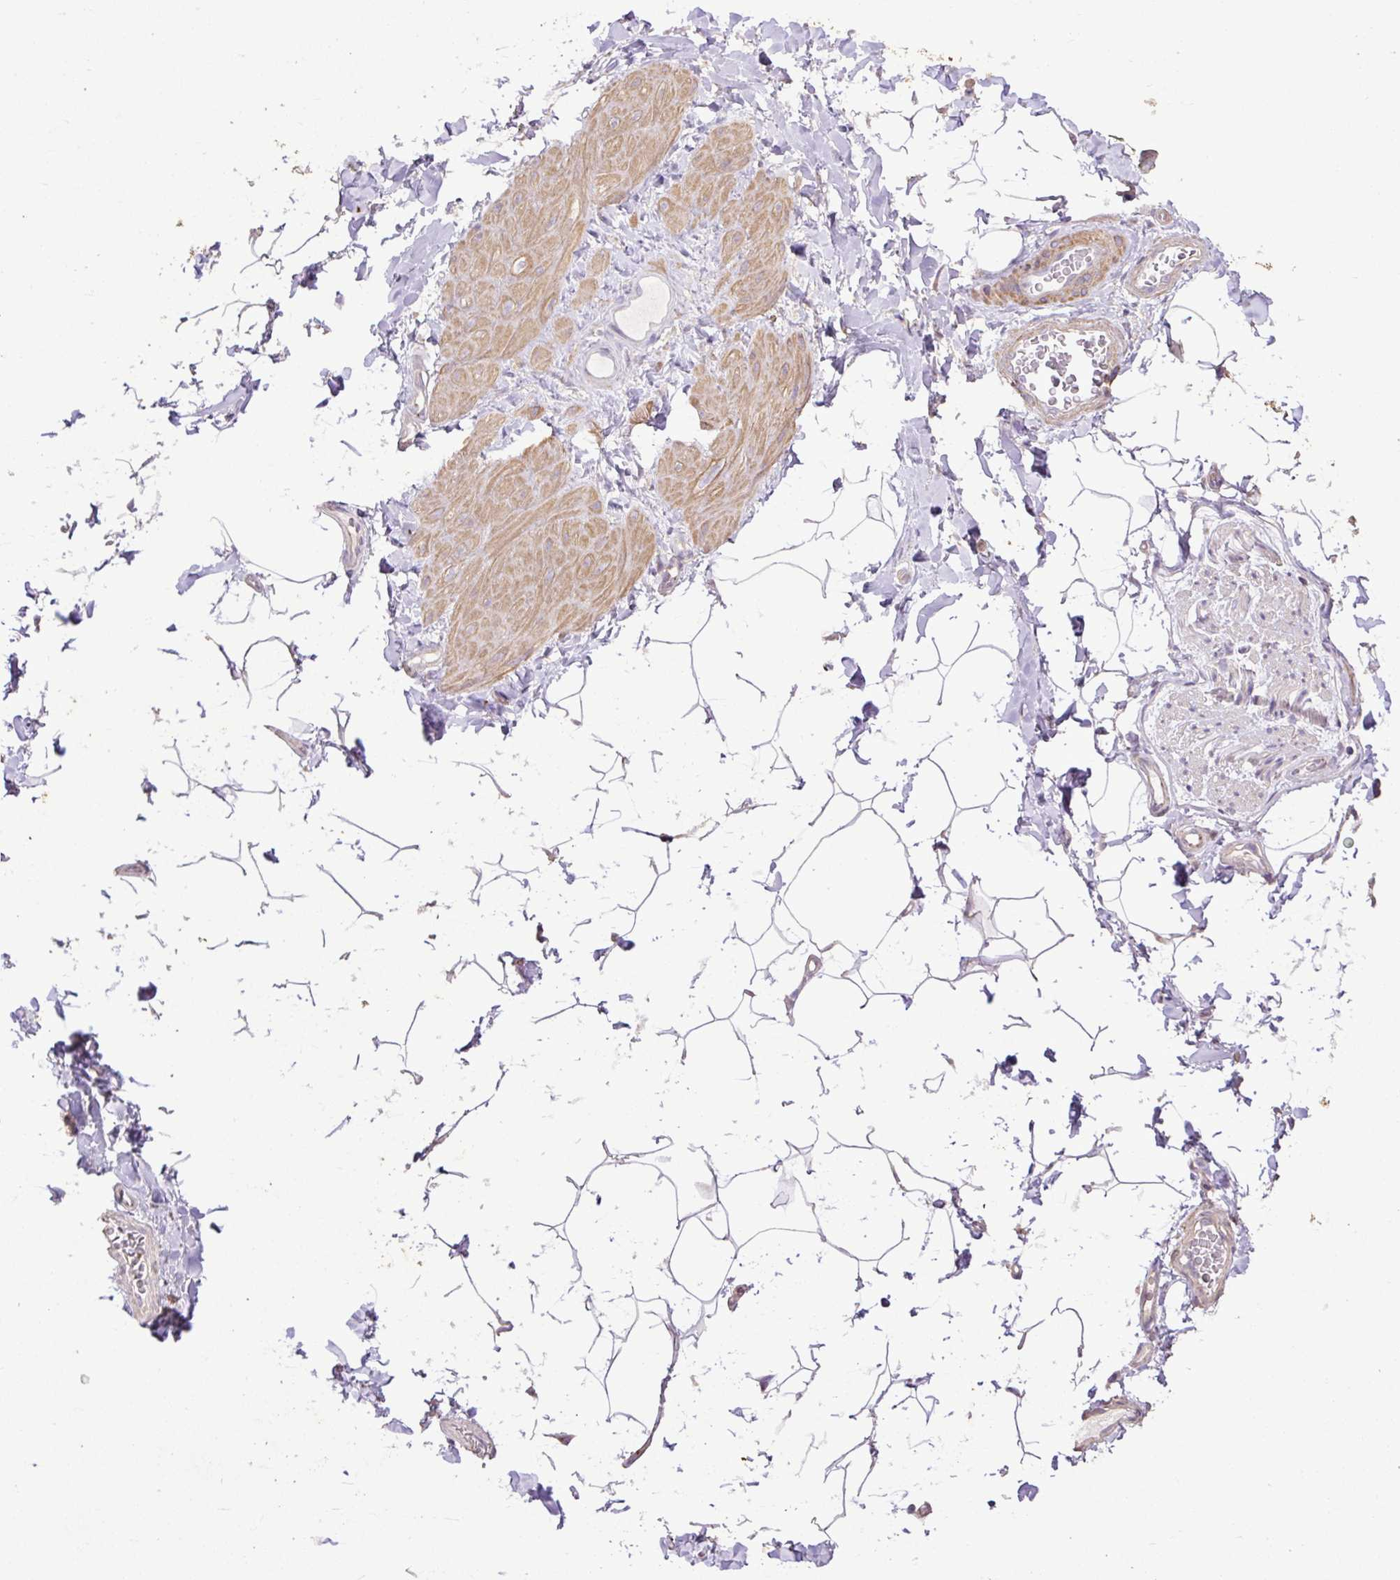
{"staining": {"intensity": "weak", "quantity": "<25%", "location": "cytoplasmic/membranous"}, "tissue": "adipose tissue", "cell_type": "Adipocytes", "image_type": "normal", "snomed": [{"axis": "morphology", "description": "Normal tissue, NOS"}, {"axis": "topography", "description": "Vascular tissue"}, {"axis": "topography", "description": "Peripheral nerve tissue"}], "caption": "Immunohistochemical staining of normal human adipose tissue demonstrates no significant positivity in adipocytes.", "gene": "ABR", "patient": {"sex": "male", "age": 41}}